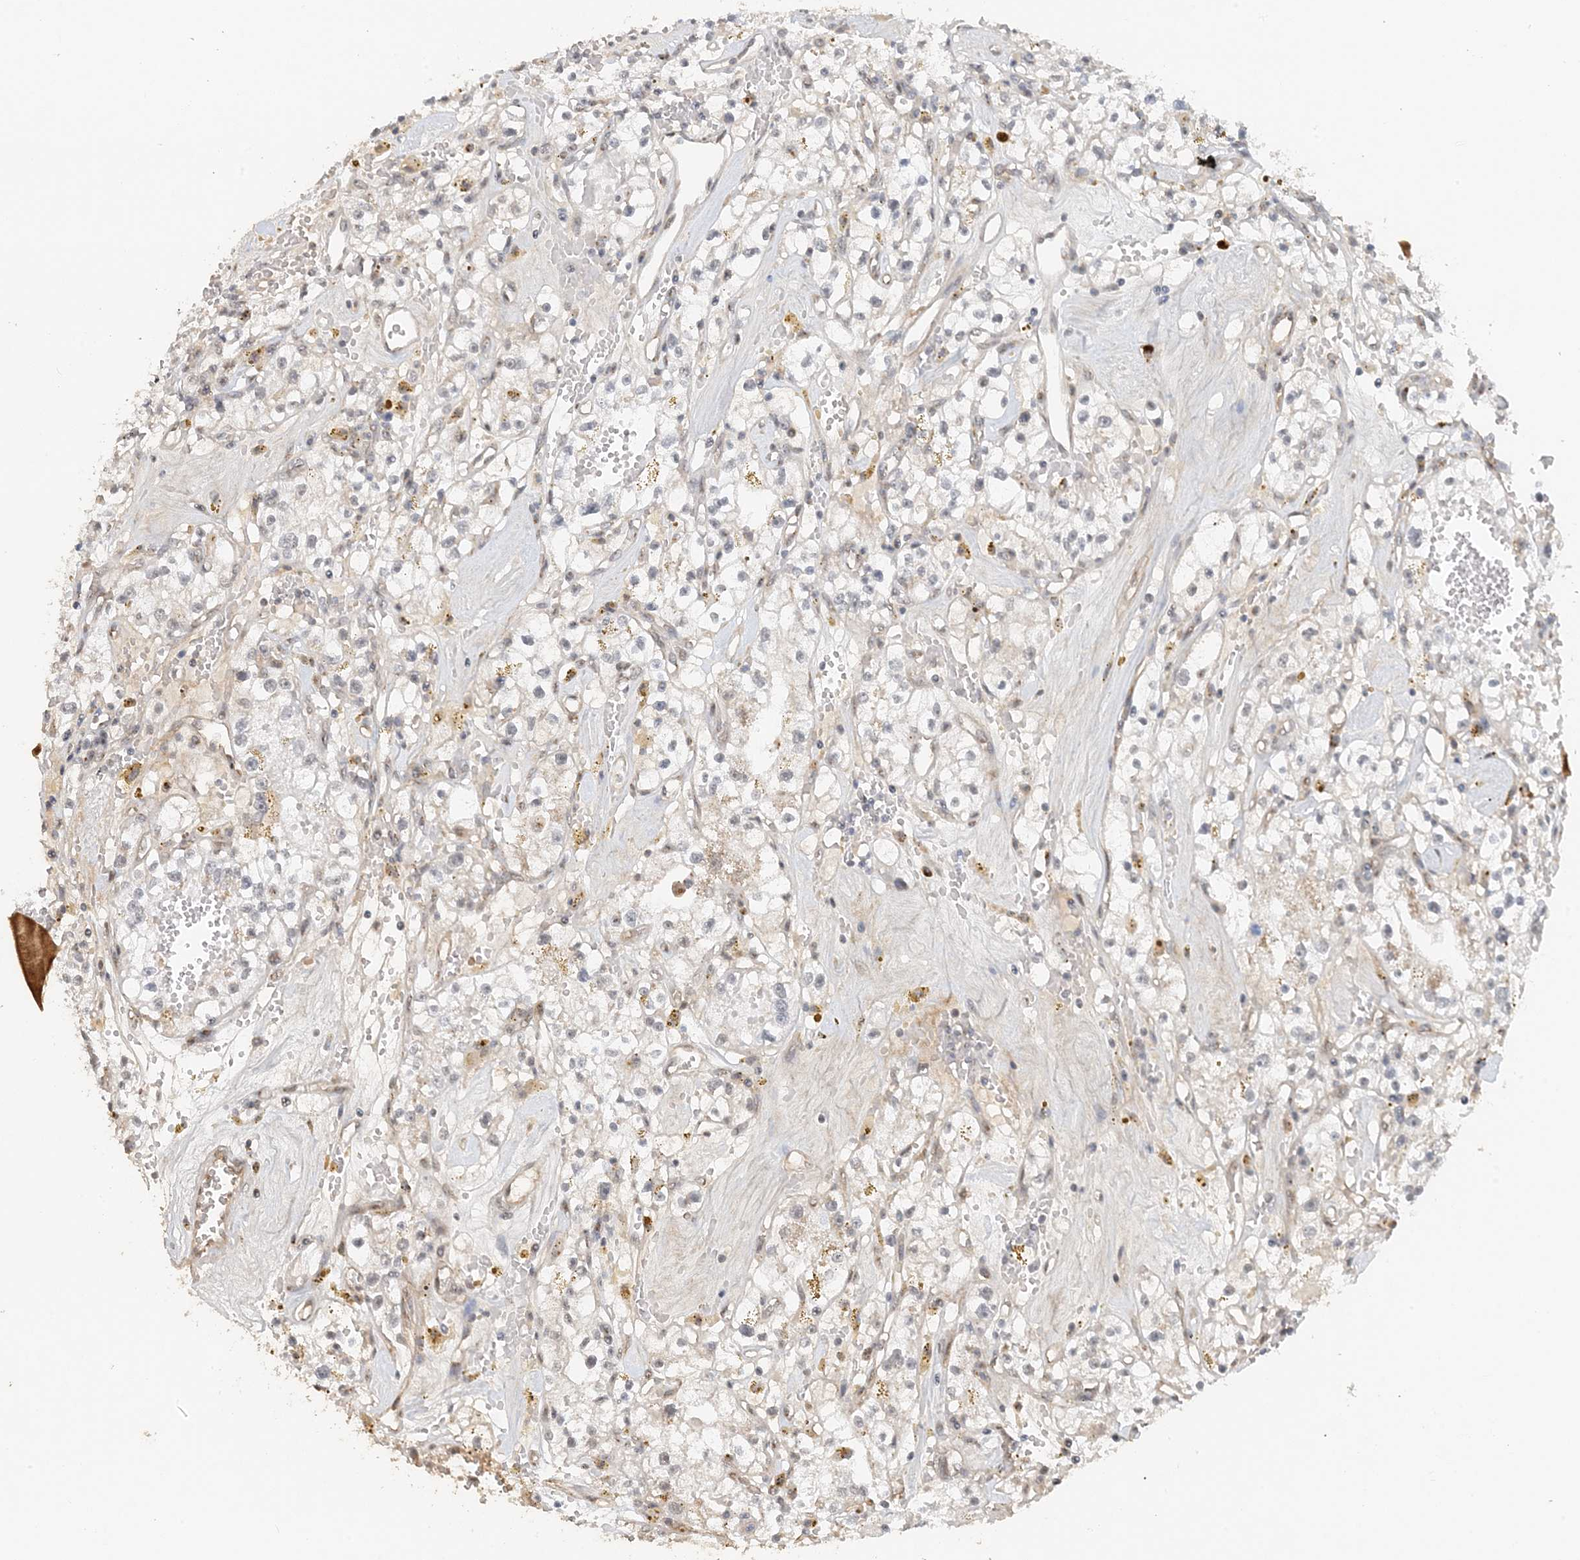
{"staining": {"intensity": "negative", "quantity": "none", "location": "none"}, "tissue": "renal cancer", "cell_type": "Tumor cells", "image_type": "cancer", "snomed": [{"axis": "morphology", "description": "Adenocarcinoma, NOS"}, {"axis": "topography", "description": "Kidney"}], "caption": "A micrograph of renal cancer stained for a protein displays no brown staining in tumor cells.", "gene": "ZCCHC4", "patient": {"sex": "male", "age": 56}}